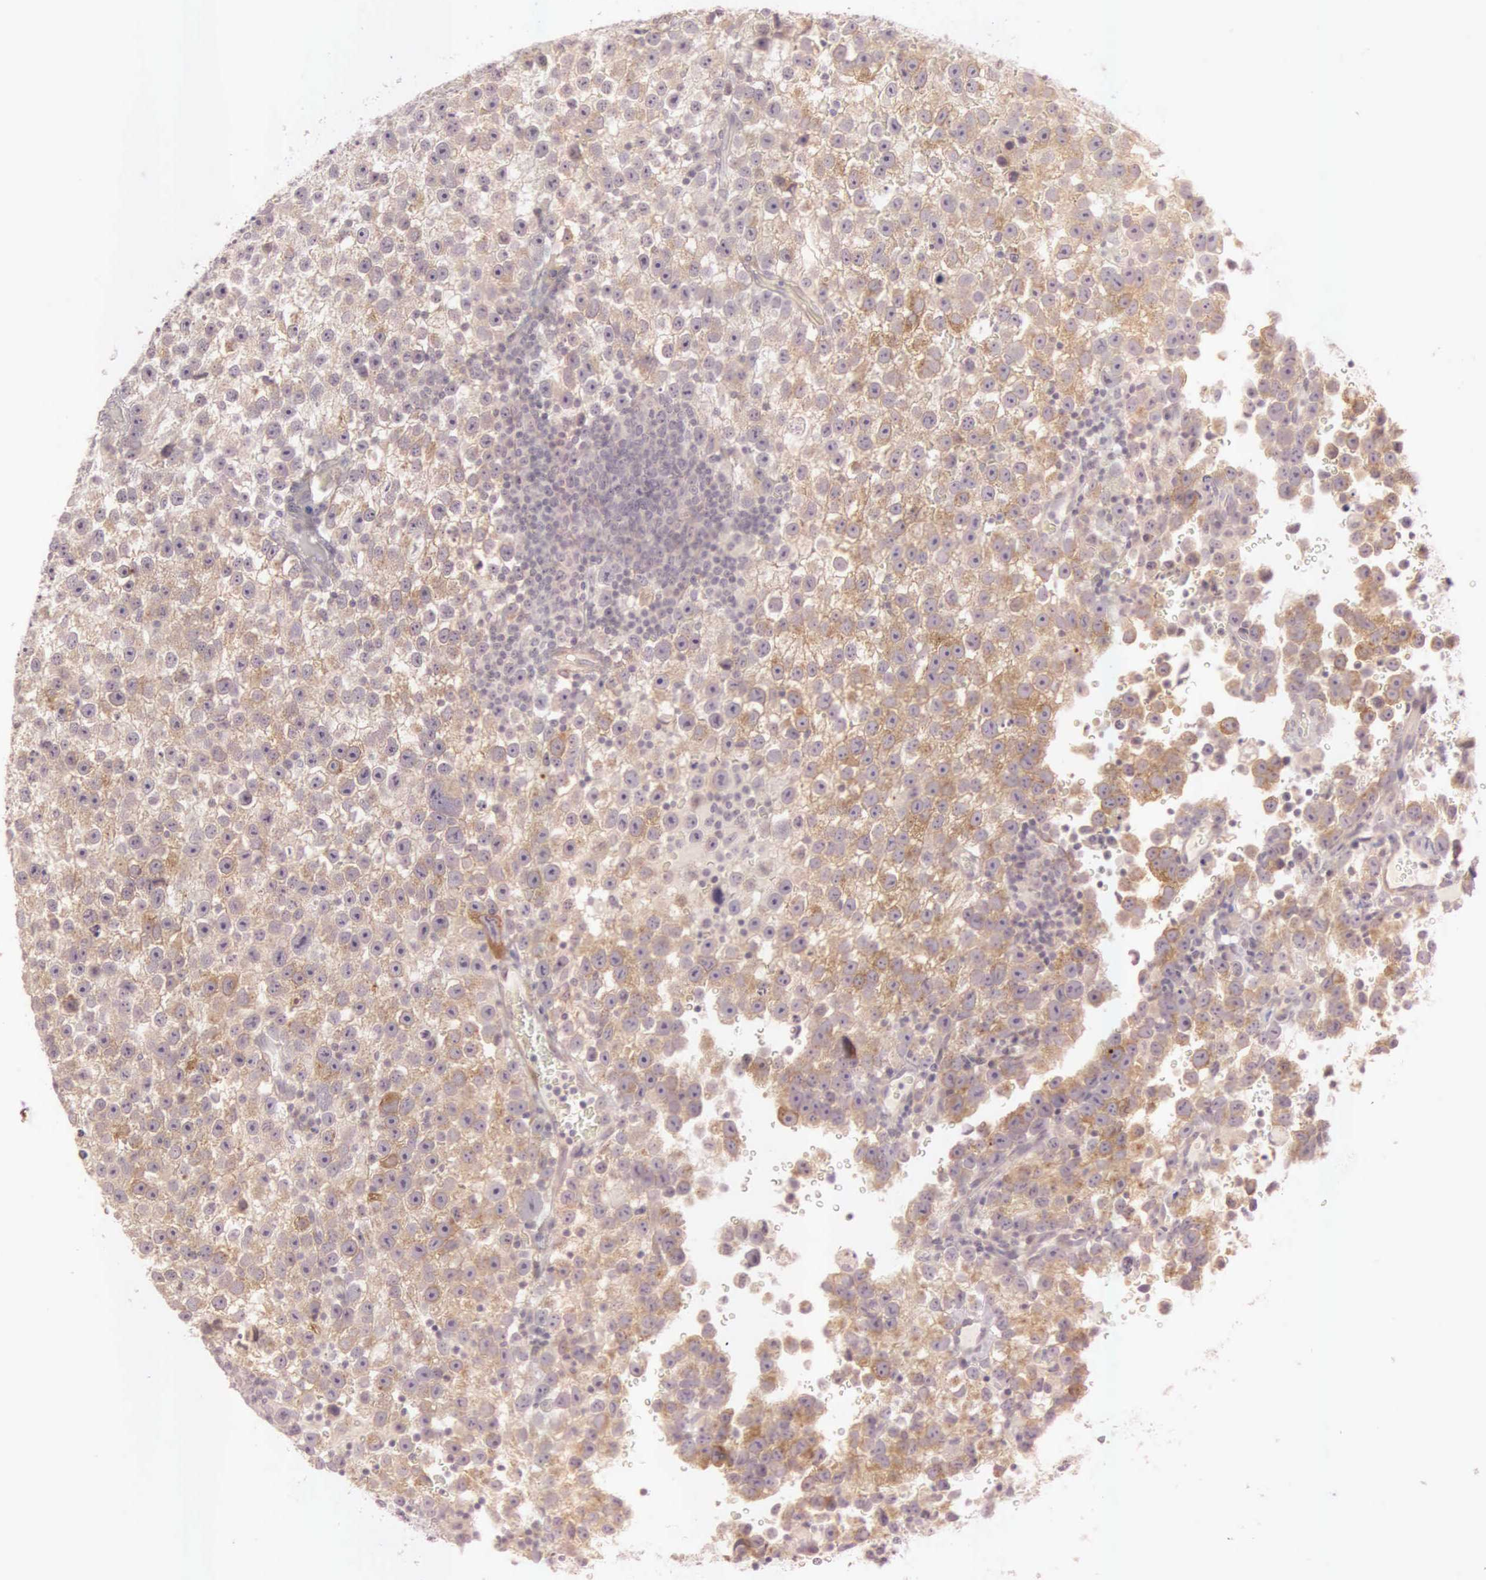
{"staining": {"intensity": "moderate", "quantity": ">75%", "location": "cytoplasmic/membranous"}, "tissue": "testis cancer", "cell_type": "Tumor cells", "image_type": "cancer", "snomed": [{"axis": "morphology", "description": "Seminoma, NOS"}, {"axis": "topography", "description": "Testis"}], "caption": "This is a photomicrograph of immunohistochemistry staining of testis cancer, which shows moderate staining in the cytoplasmic/membranous of tumor cells.", "gene": "CEP170B", "patient": {"sex": "male", "age": 33}}